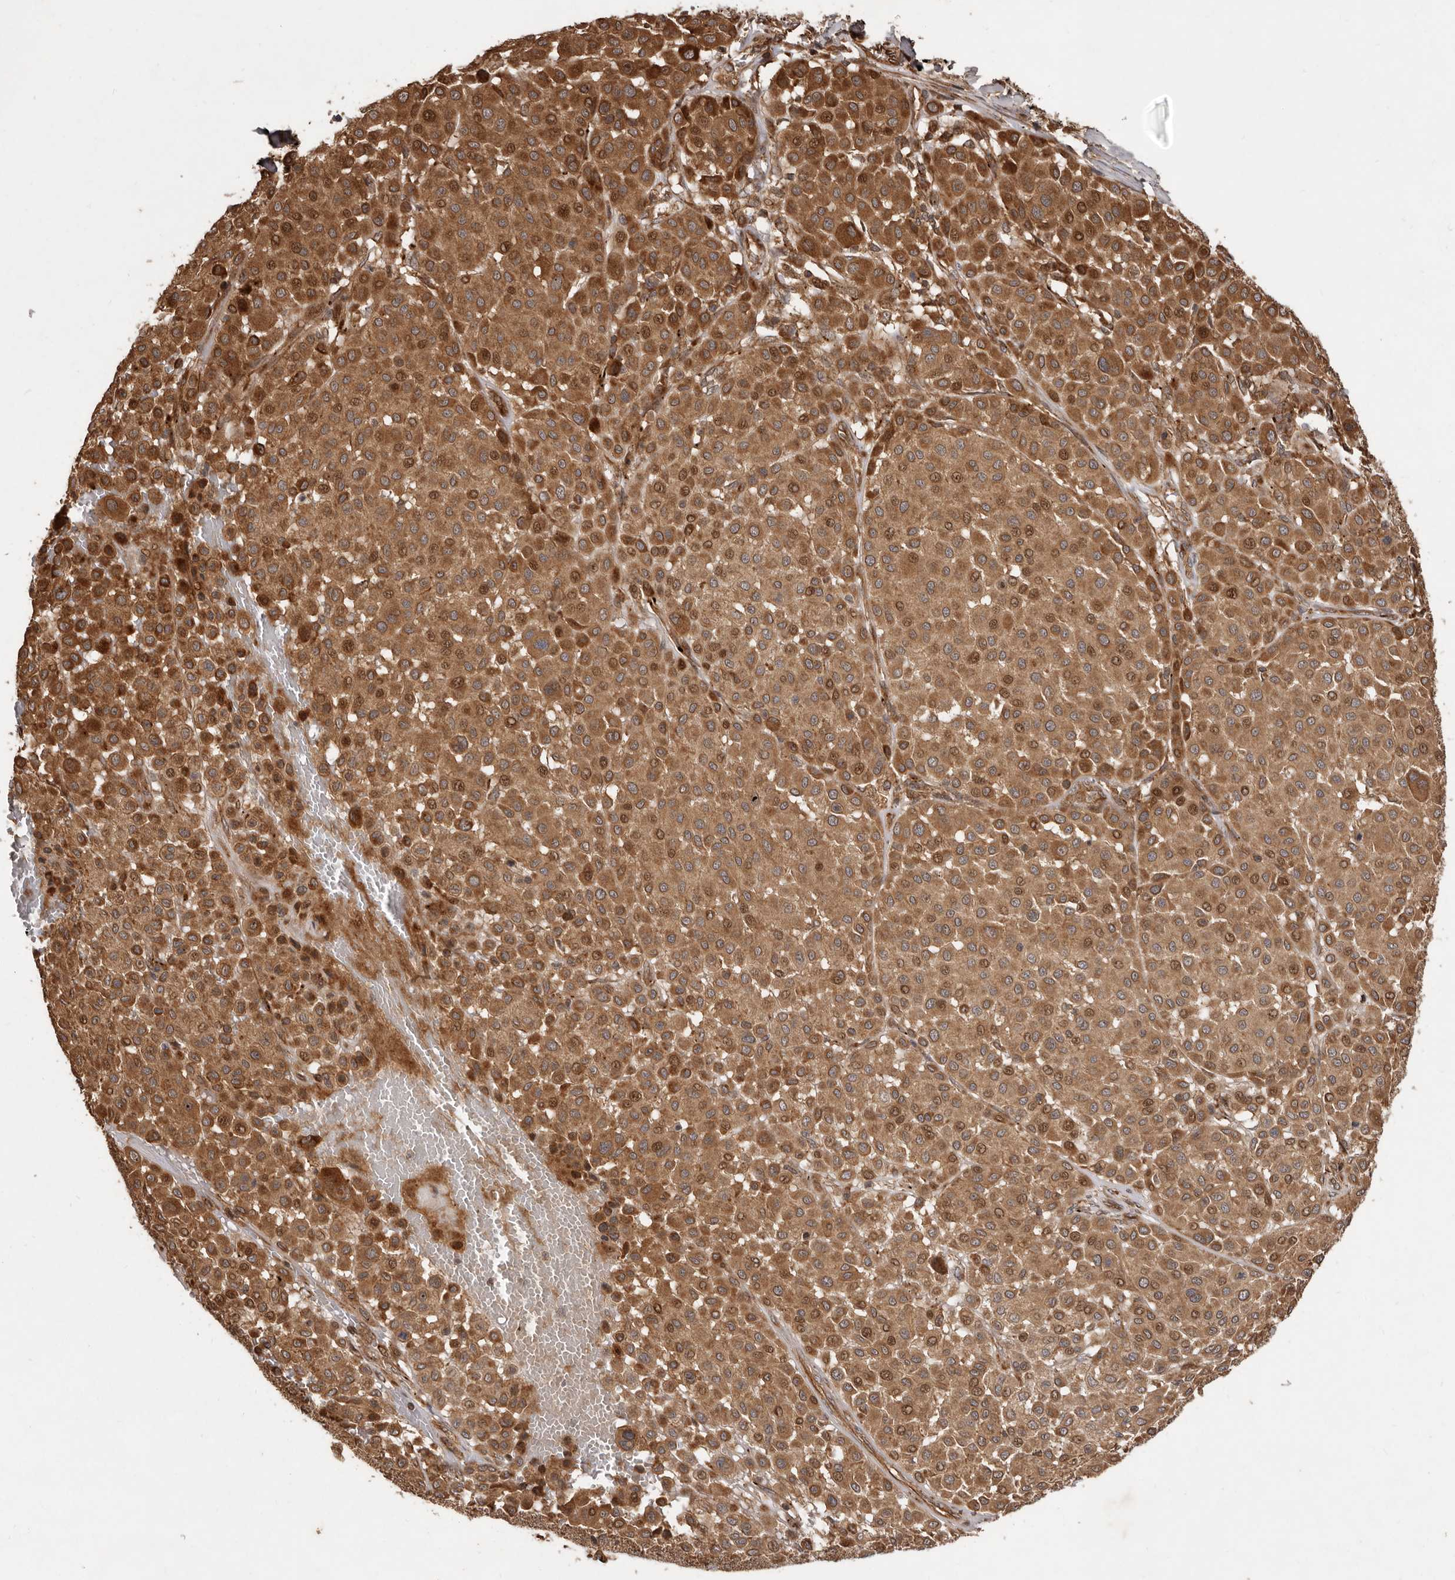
{"staining": {"intensity": "moderate", "quantity": ">75%", "location": "cytoplasmic/membranous,nuclear"}, "tissue": "melanoma", "cell_type": "Tumor cells", "image_type": "cancer", "snomed": [{"axis": "morphology", "description": "Malignant melanoma, Metastatic site"}, {"axis": "topography", "description": "Soft tissue"}], "caption": "IHC (DAB (3,3'-diaminobenzidine)) staining of human malignant melanoma (metastatic site) demonstrates moderate cytoplasmic/membranous and nuclear protein staining in about >75% of tumor cells.", "gene": "STK36", "patient": {"sex": "male", "age": 41}}